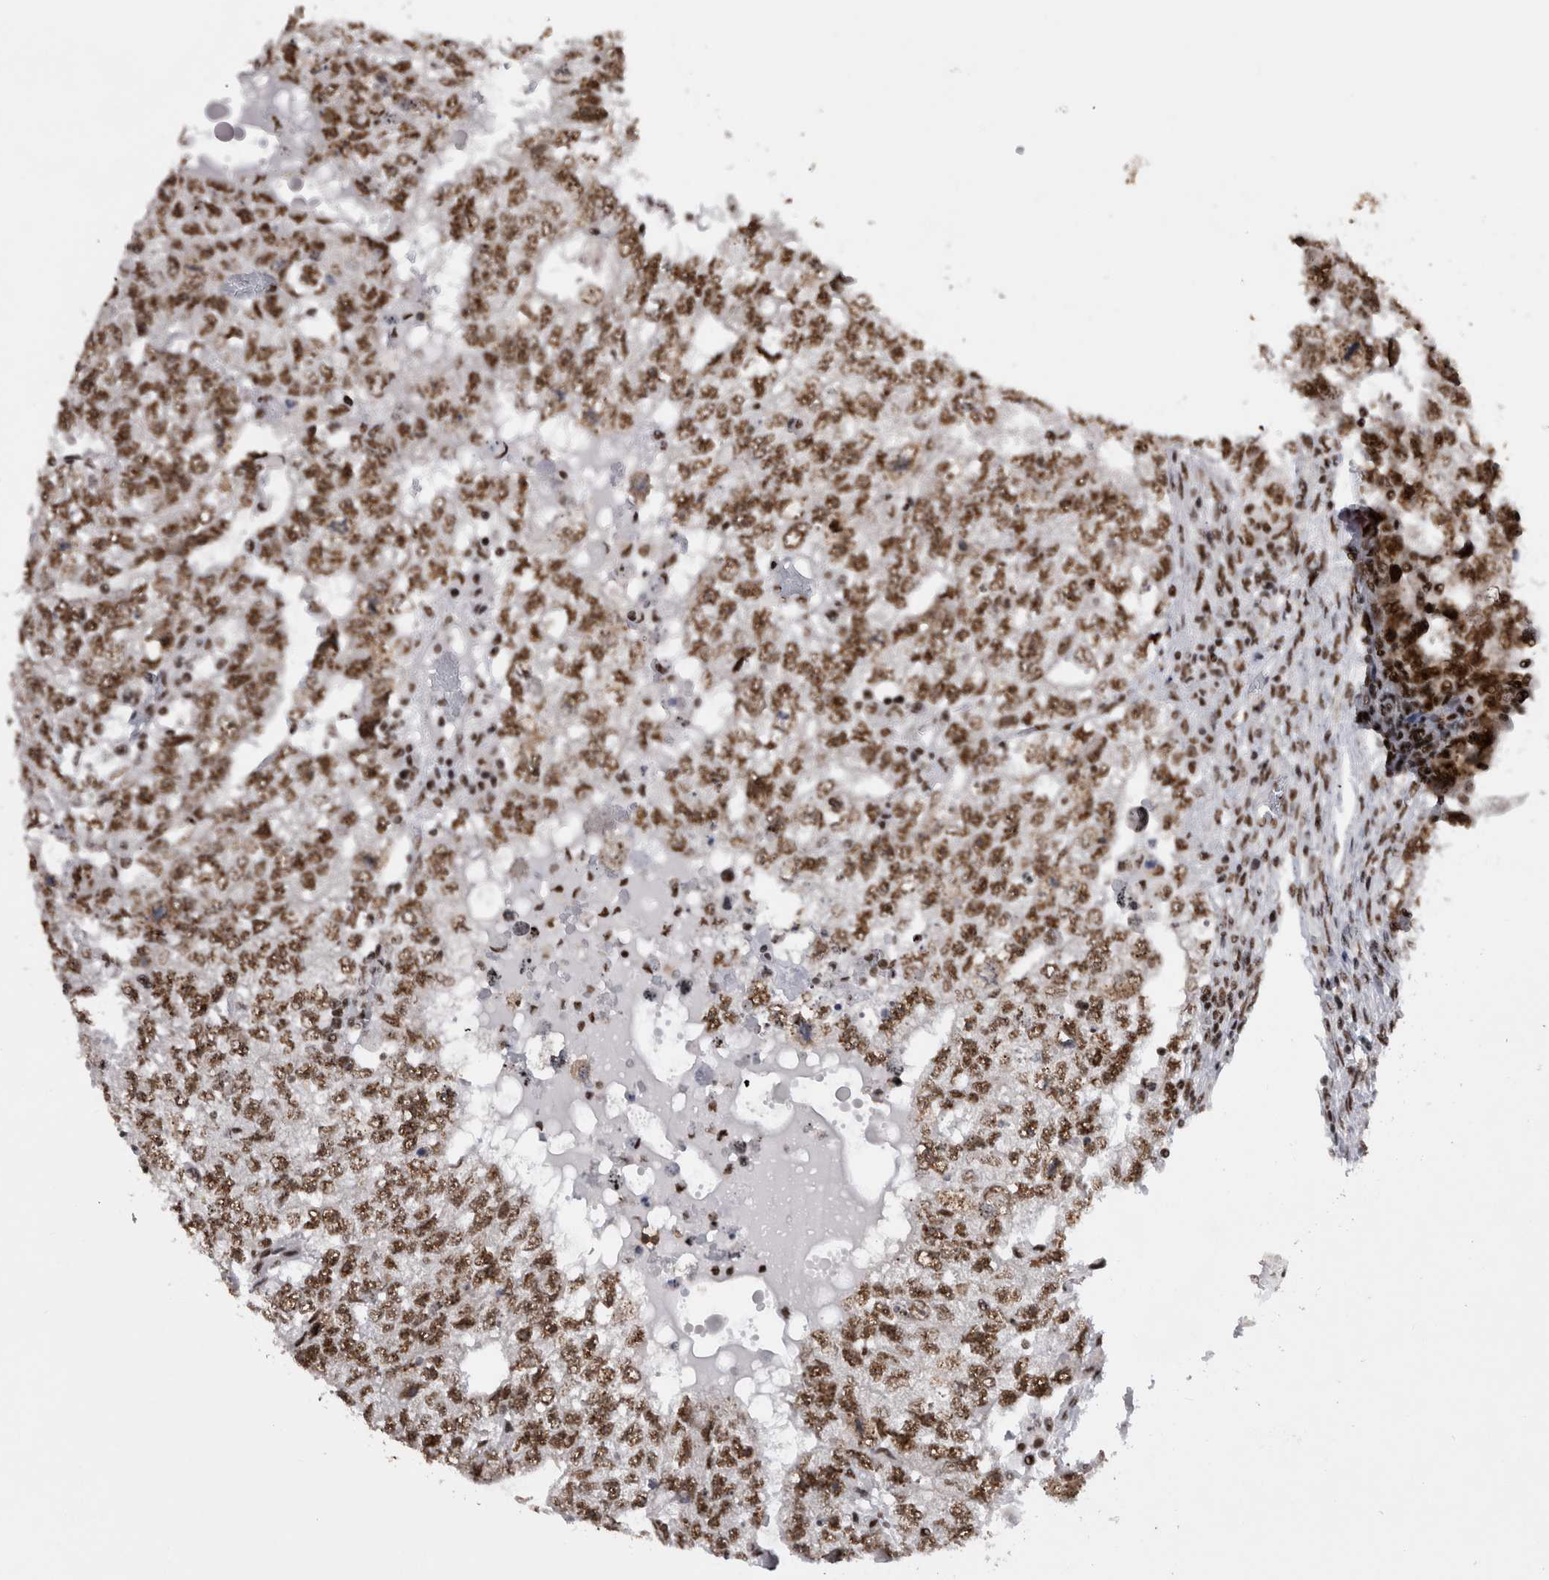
{"staining": {"intensity": "moderate", "quantity": ">75%", "location": "nuclear"}, "tissue": "testis cancer", "cell_type": "Tumor cells", "image_type": "cancer", "snomed": [{"axis": "morphology", "description": "Carcinoma, Embryonal, NOS"}, {"axis": "topography", "description": "Testis"}], "caption": "Immunohistochemical staining of human testis cancer displays medium levels of moderate nuclear positivity in about >75% of tumor cells. The staining was performed using DAB (3,3'-diaminobenzidine) to visualize the protein expression in brown, while the nuclei were stained in blue with hematoxylin (Magnification: 20x).", "gene": "CDK11A", "patient": {"sex": "male", "age": 36}}